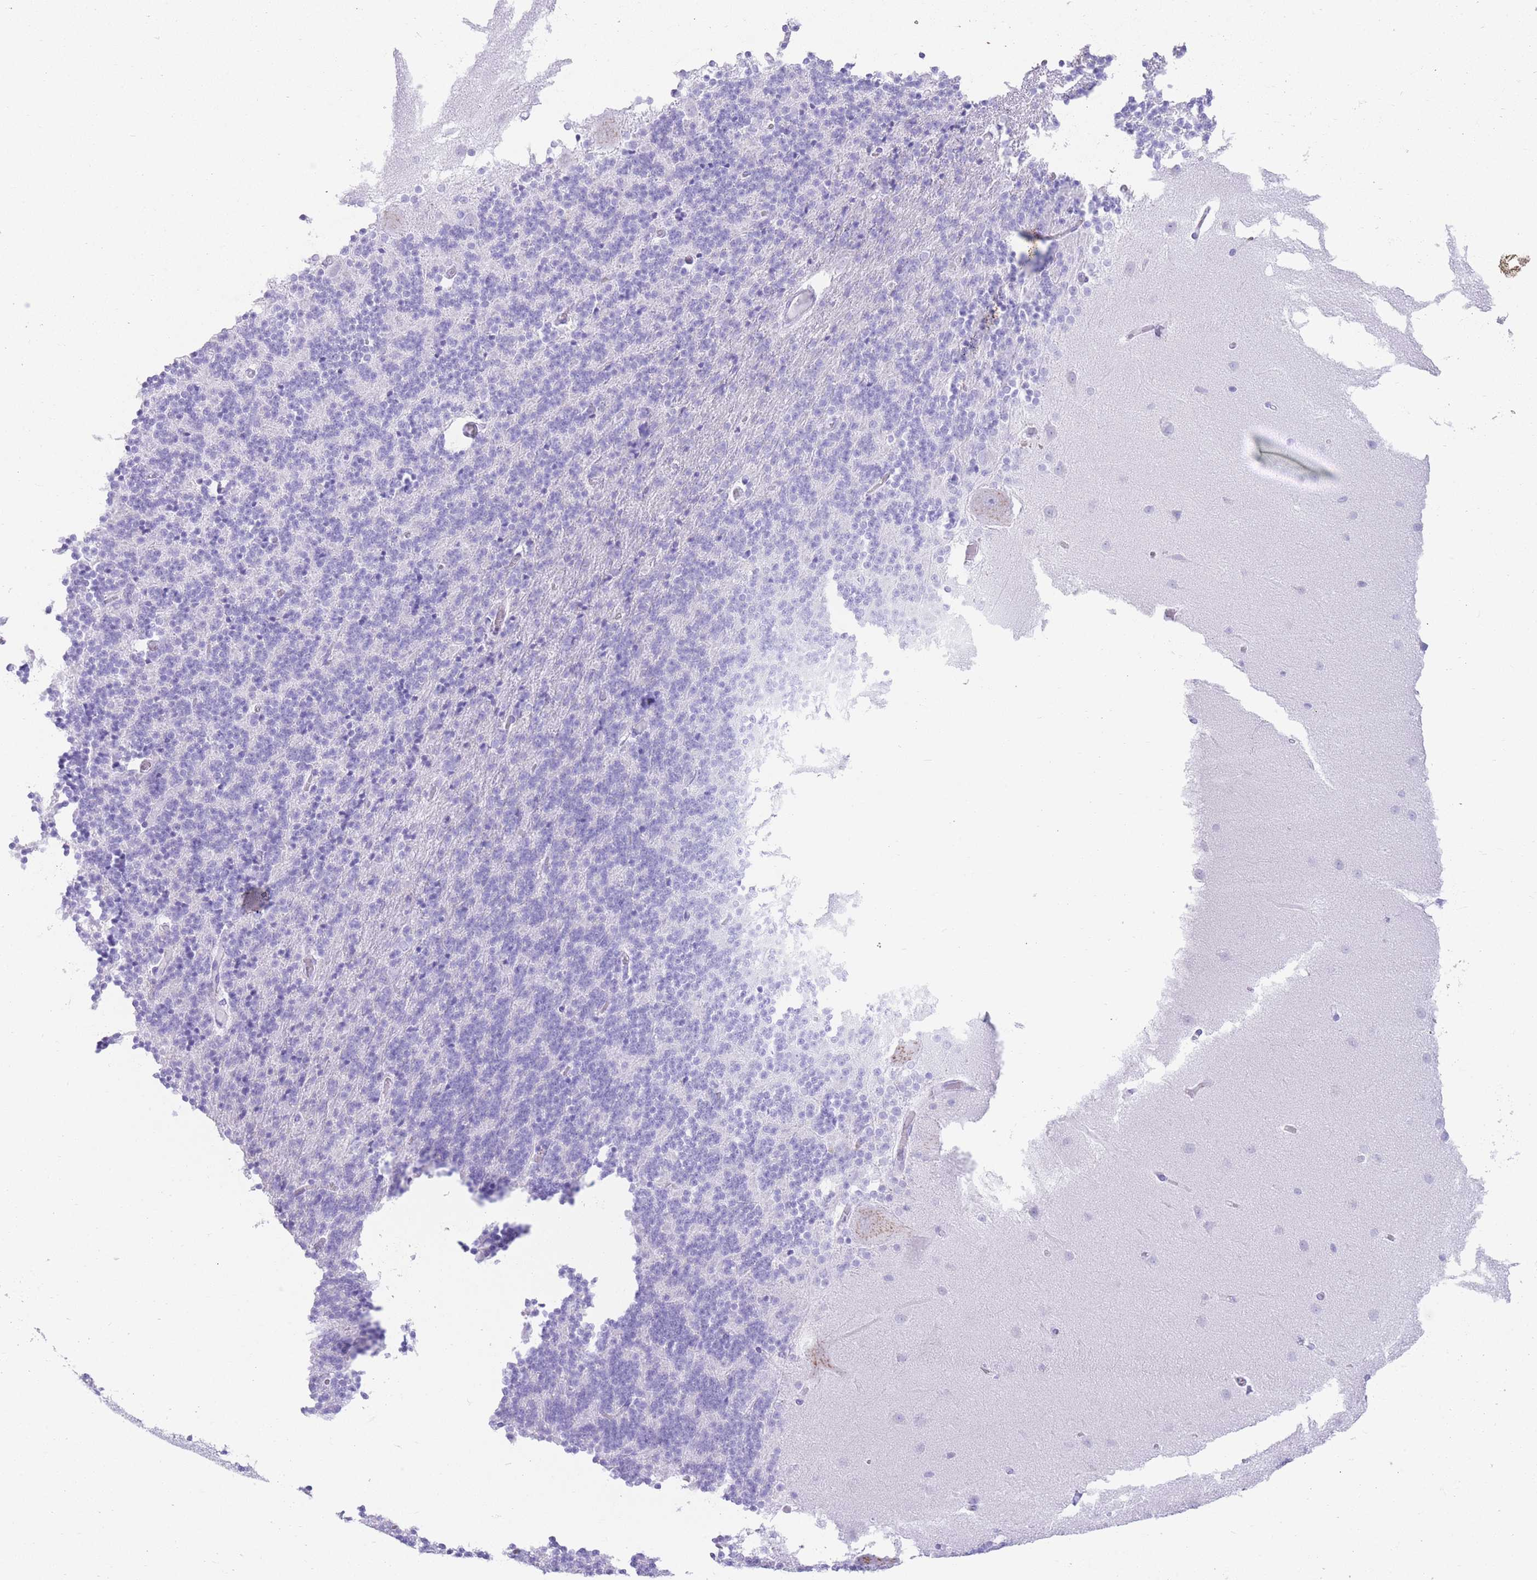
{"staining": {"intensity": "negative", "quantity": "none", "location": "none"}, "tissue": "cerebellum", "cell_type": "Cells in granular layer", "image_type": "normal", "snomed": [{"axis": "morphology", "description": "Normal tissue, NOS"}, {"axis": "topography", "description": "Cerebellum"}], "caption": "Cells in granular layer show no significant expression in benign cerebellum. The staining is performed using DAB (3,3'-diaminobenzidine) brown chromogen with nuclei counter-stained in using hematoxylin.", "gene": "ELOA2", "patient": {"sex": "female", "age": 54}}